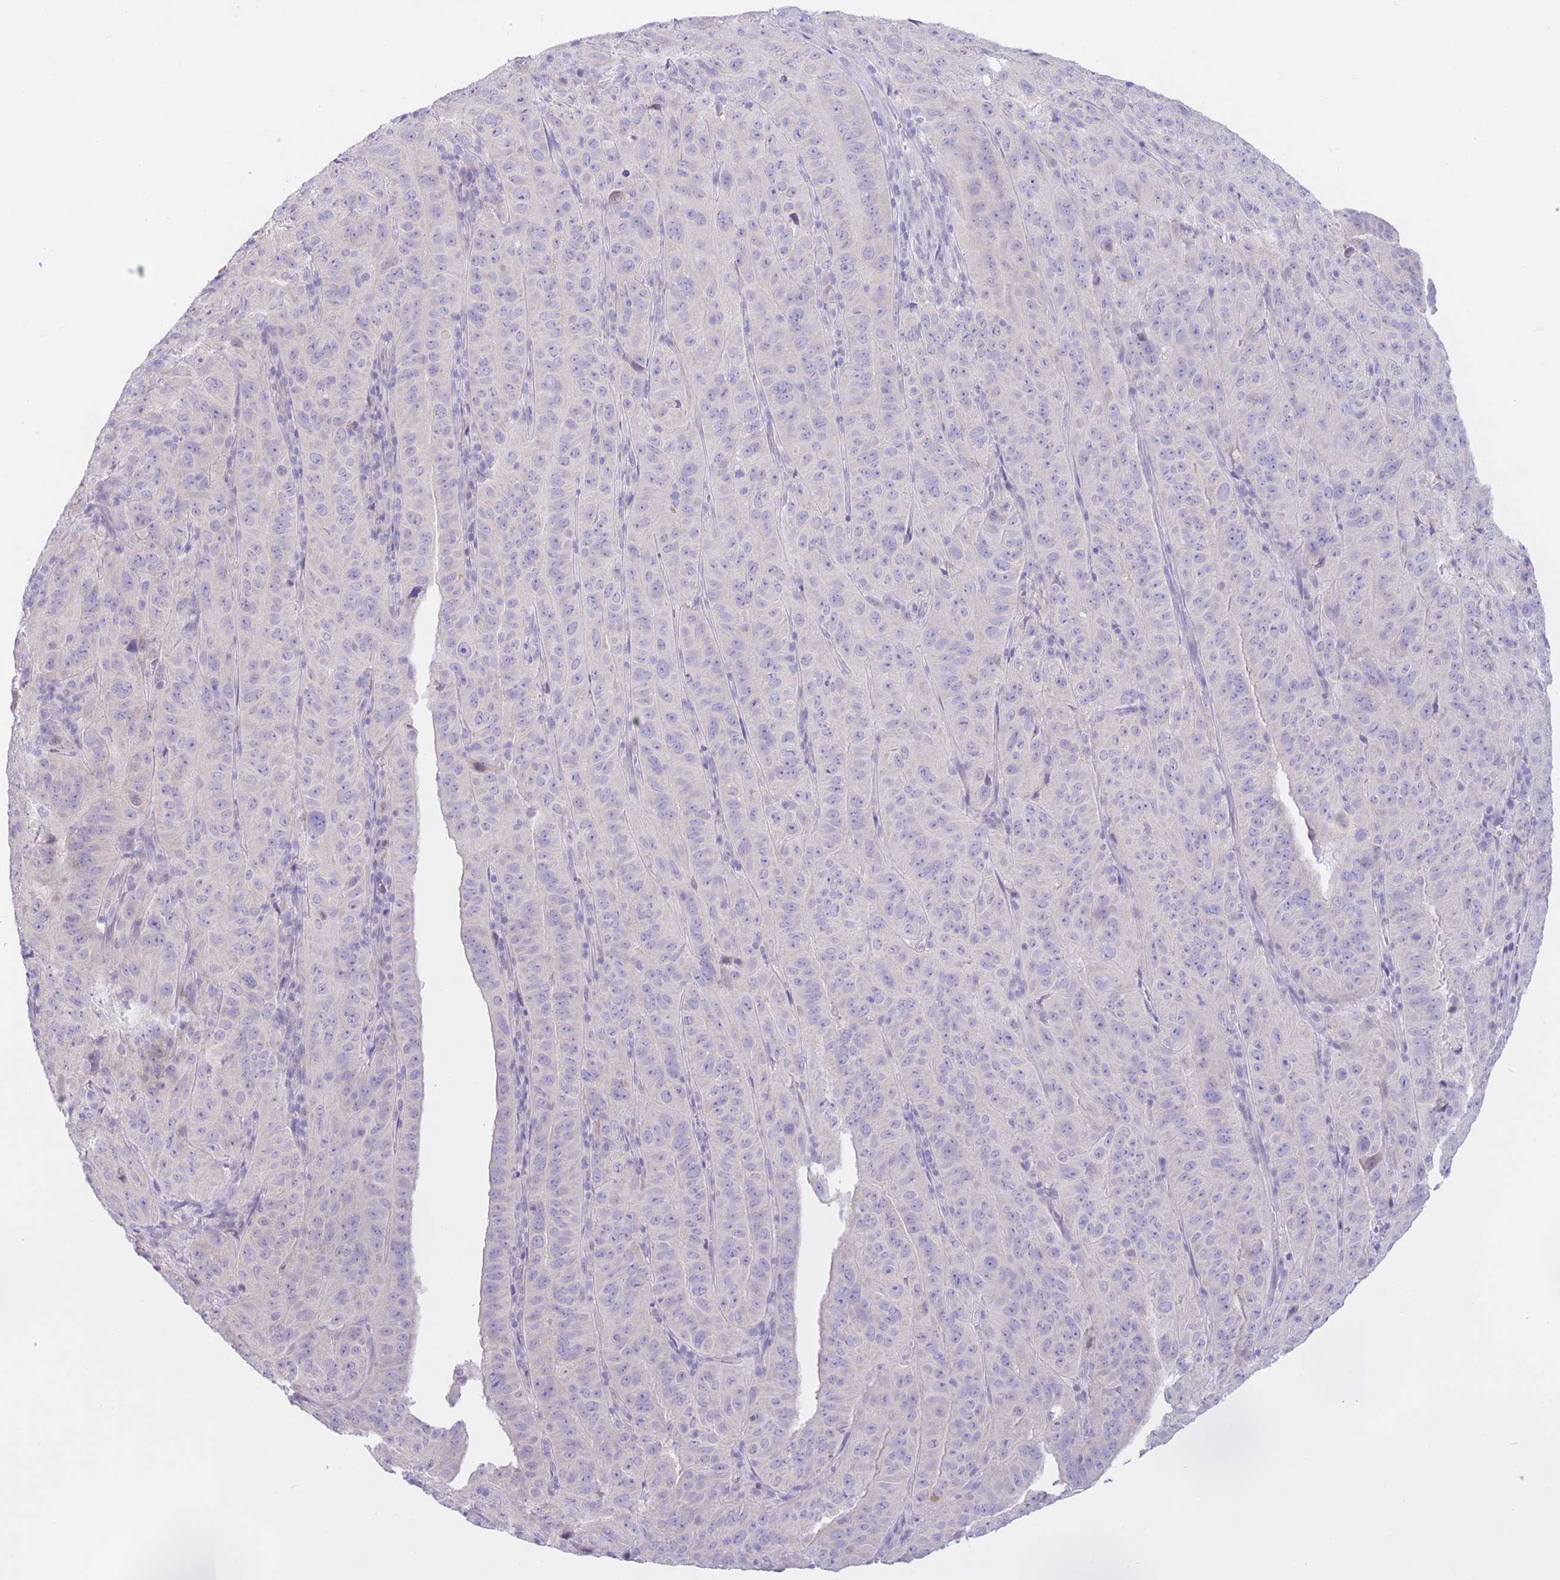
{"staining": {"intensity": "negative", "quantity": "none", "location": "none"}, "tissue": "pancreatic cancer", "cell_type": "Tumor cells", "image_type": "cancer", "snomed": [{"axis": "morphology", "description": "Adenocarcinoma, NOS"}, {"axis": "topography", "description": "Pancreas"}], "caption": "High magnification brightfield microscopy of adenocarcinoma (pancreatic) stained with DAB (3,3'-diaminobenzidine) (brown) and counterstained with hematoxylin (blue): tumor cells show no significant expression.", "gene": "RPL39L", "patient": {"sex": "male", "age": 63}}